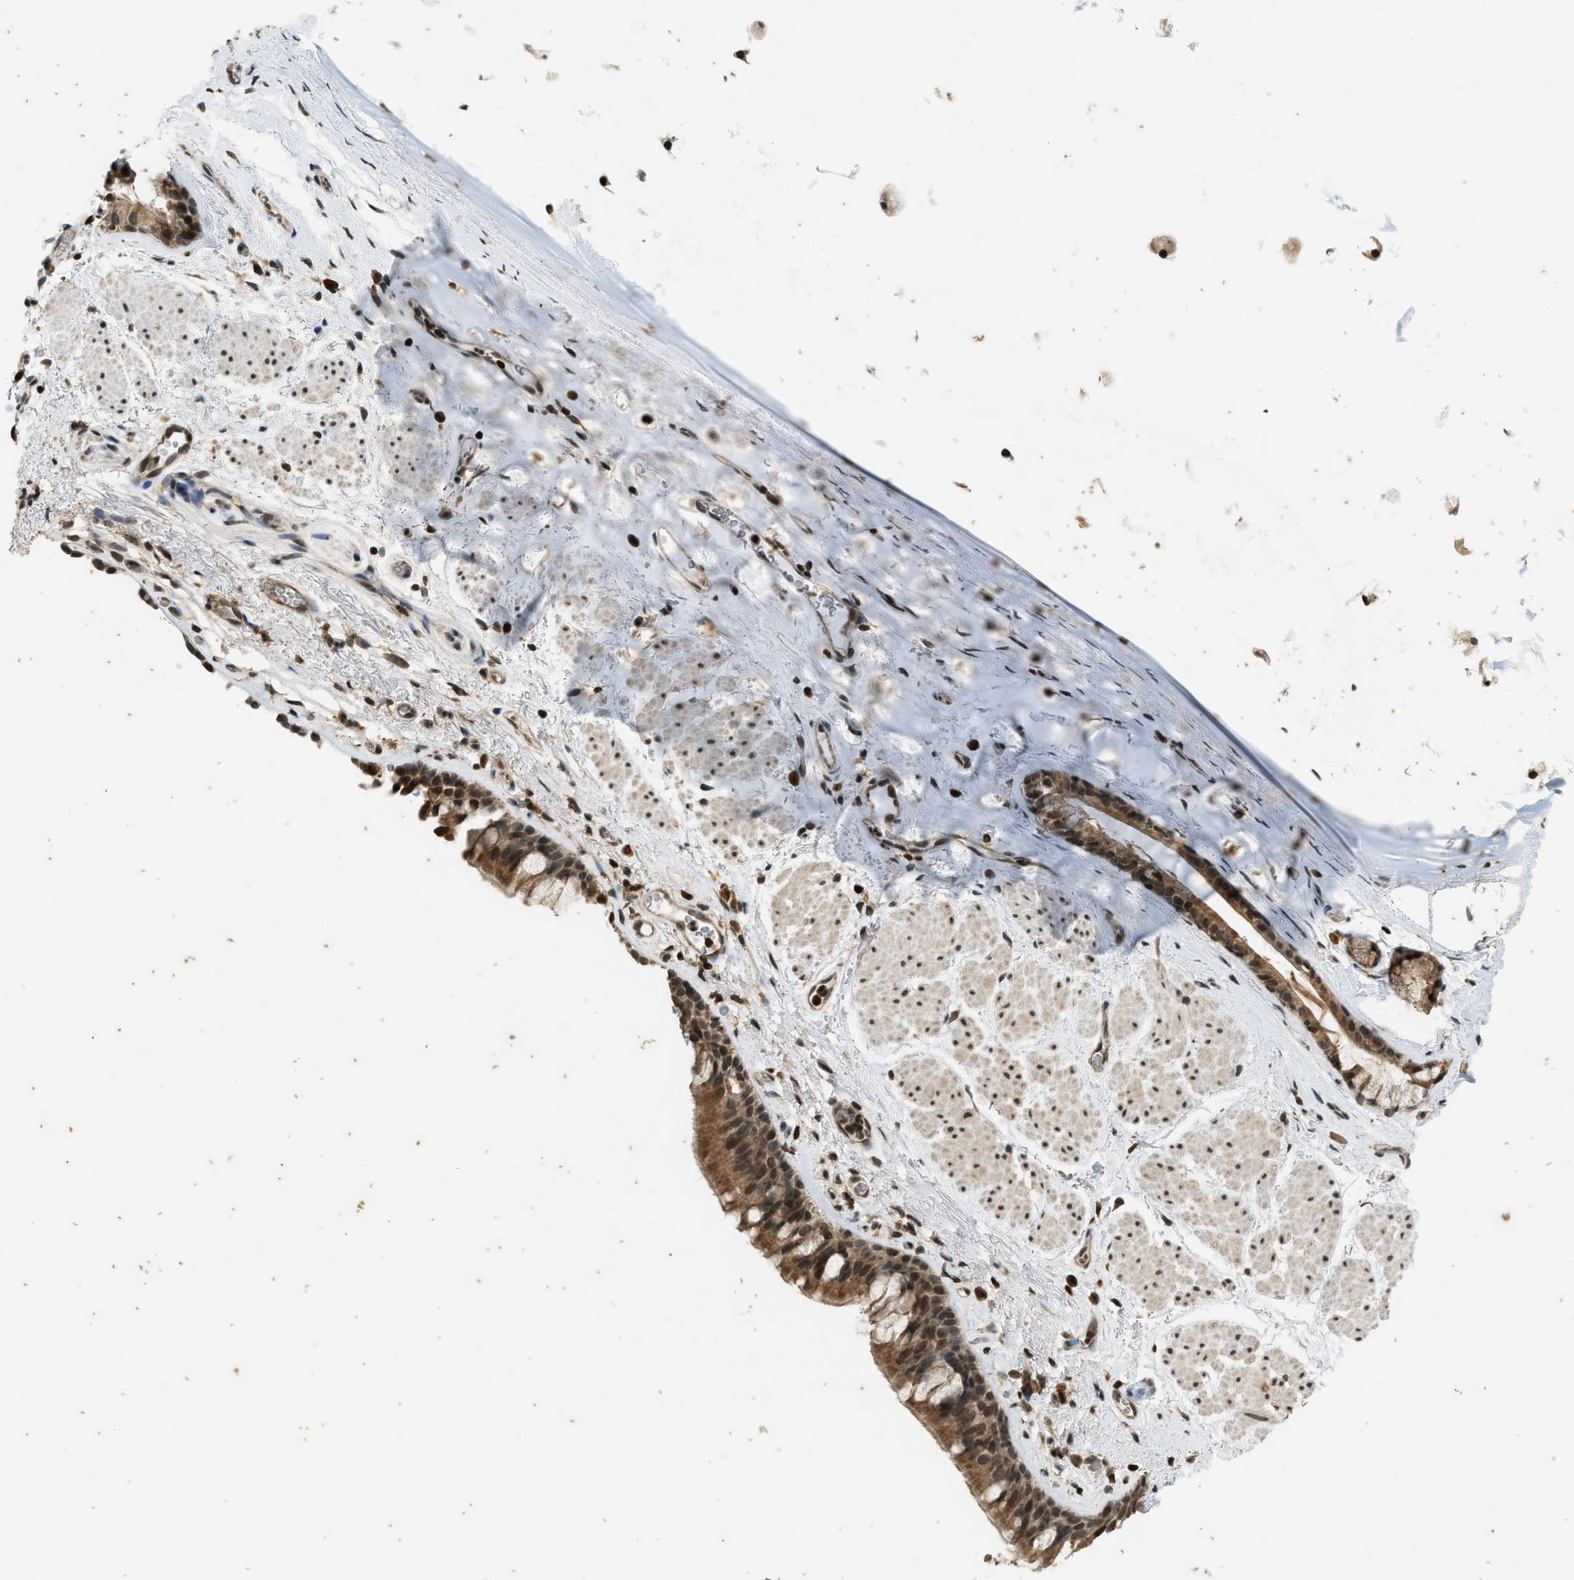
{"staining": {"intensity": "moderate", "quantity": ">75%", "location": "cytoplasmic/membranous,nuclear"}, "tissue": "bronchus", "cell_type": "Respiratory epithelial cells", "image_type": "normal", "snomed": [{"axis": "morphology", "description": "Normal tissue, NOS"}, {"axis": "topography", "description": "Cartilage tissue"}, {"axis": "topography", "description": "Bronchus"}], "caption": "Immunohistochemical staining of normal bronchus exhibits moderate cytoplasmic/membranous,nuclear protein positivity in about >75% of respiratory epithelial cells.", "gene": "SIAH1", "patient": {"sex": "female", "age": 53}}